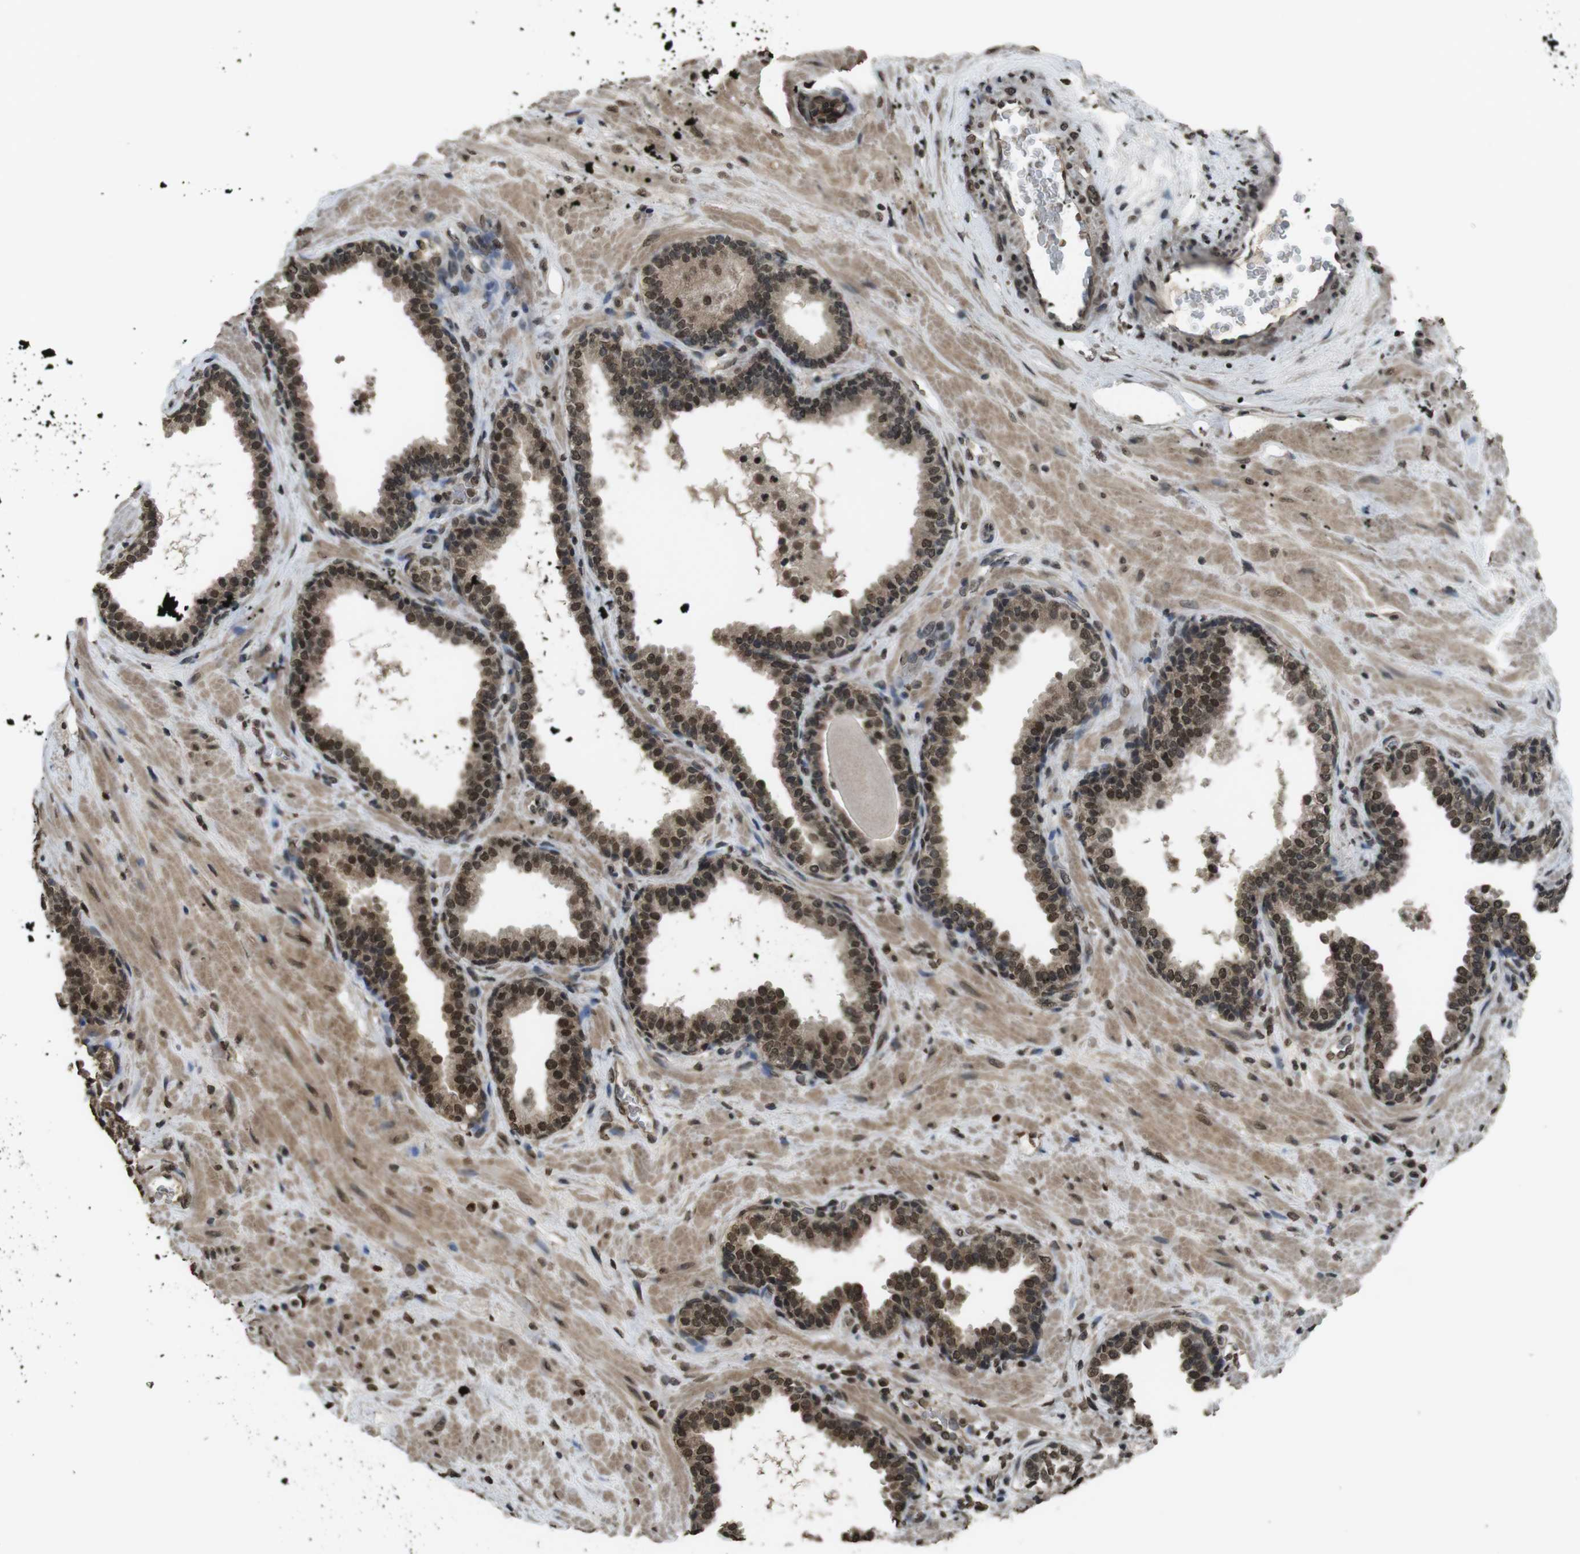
{"staining": {"intensity": "strong", "quantity": ">75%", "location": "nuclear"}, "tissue": "prostate", "cell_type": "Glandular cells", "image_type": "normal", "snomed": [{"axis": "morphology", "description": "Normal tissue, NOS"}, {"axis": "topography", "description": "Prostate"}], "caption": "This image shows unremarkable prostate stained with immunohistochemistry (IHC) to label a protein in brown. The nuclear of glandular cells show strong positivity for the protein. Nuclei are counter-stained blue.", "gene": "MAF", "patient": {"sex": "male", "age": 51}}